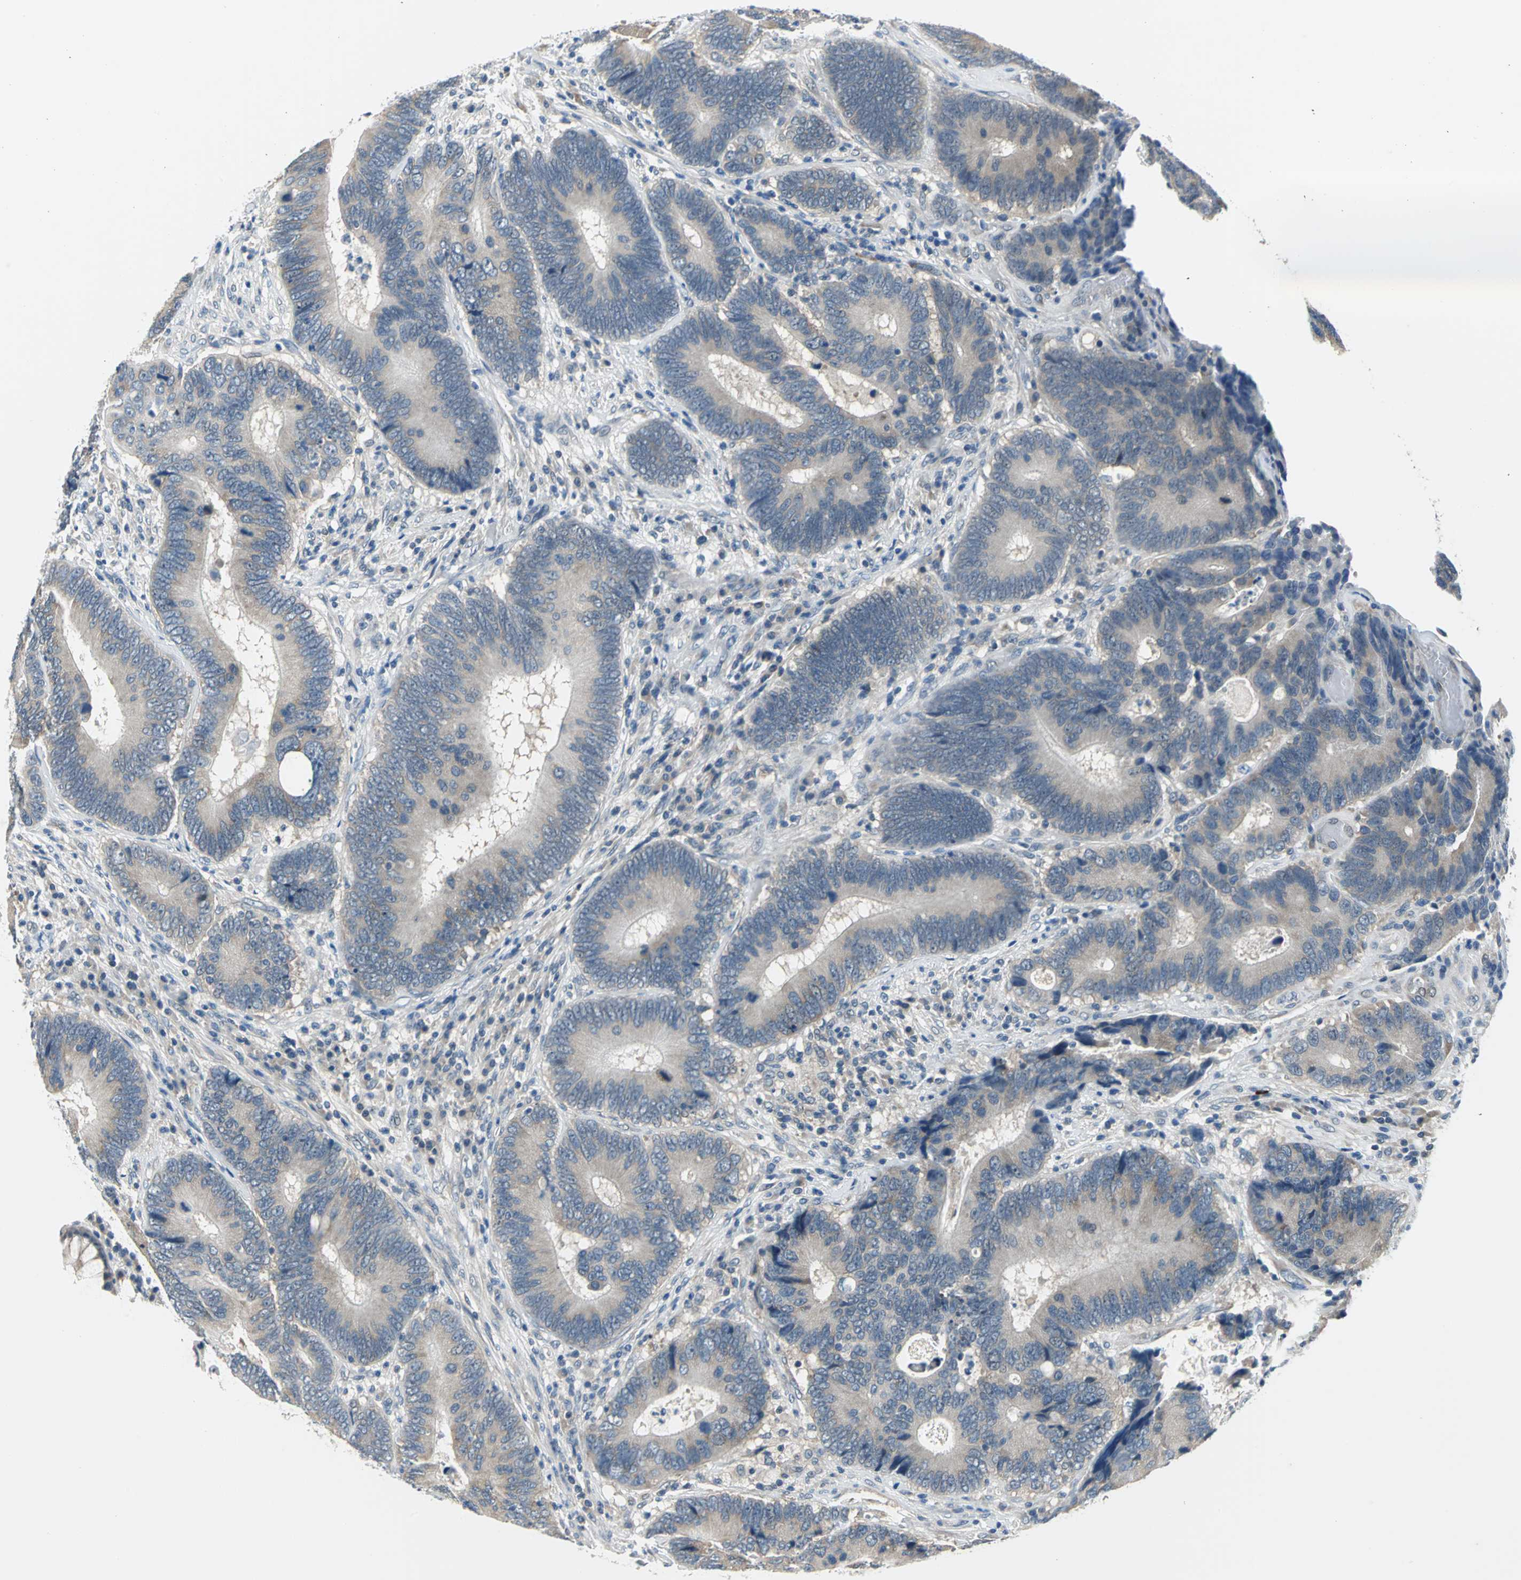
{"staining": {"intensity": "weak", "quantity": ">75%", "location": "cytoplasmic/membranous"}, "tissue": "colorectal cancer", "cell_type": "Tumor cells", "image_type": "cancer", "snomed": [{"axis": "morphology", "description": "Adenocarcinoma, NOS"}, {"axis": "topography", "description": "Colon"}], "caption": "The micrograph demonstrates immunohistochemical staining of adenocarcinoma (colorectal). There is weak cytoplasmic/membranous staining is identified in about >75% of tumor cells.", "gene": "ZNF415", "patient": {"sex": "female", "age": 78}}